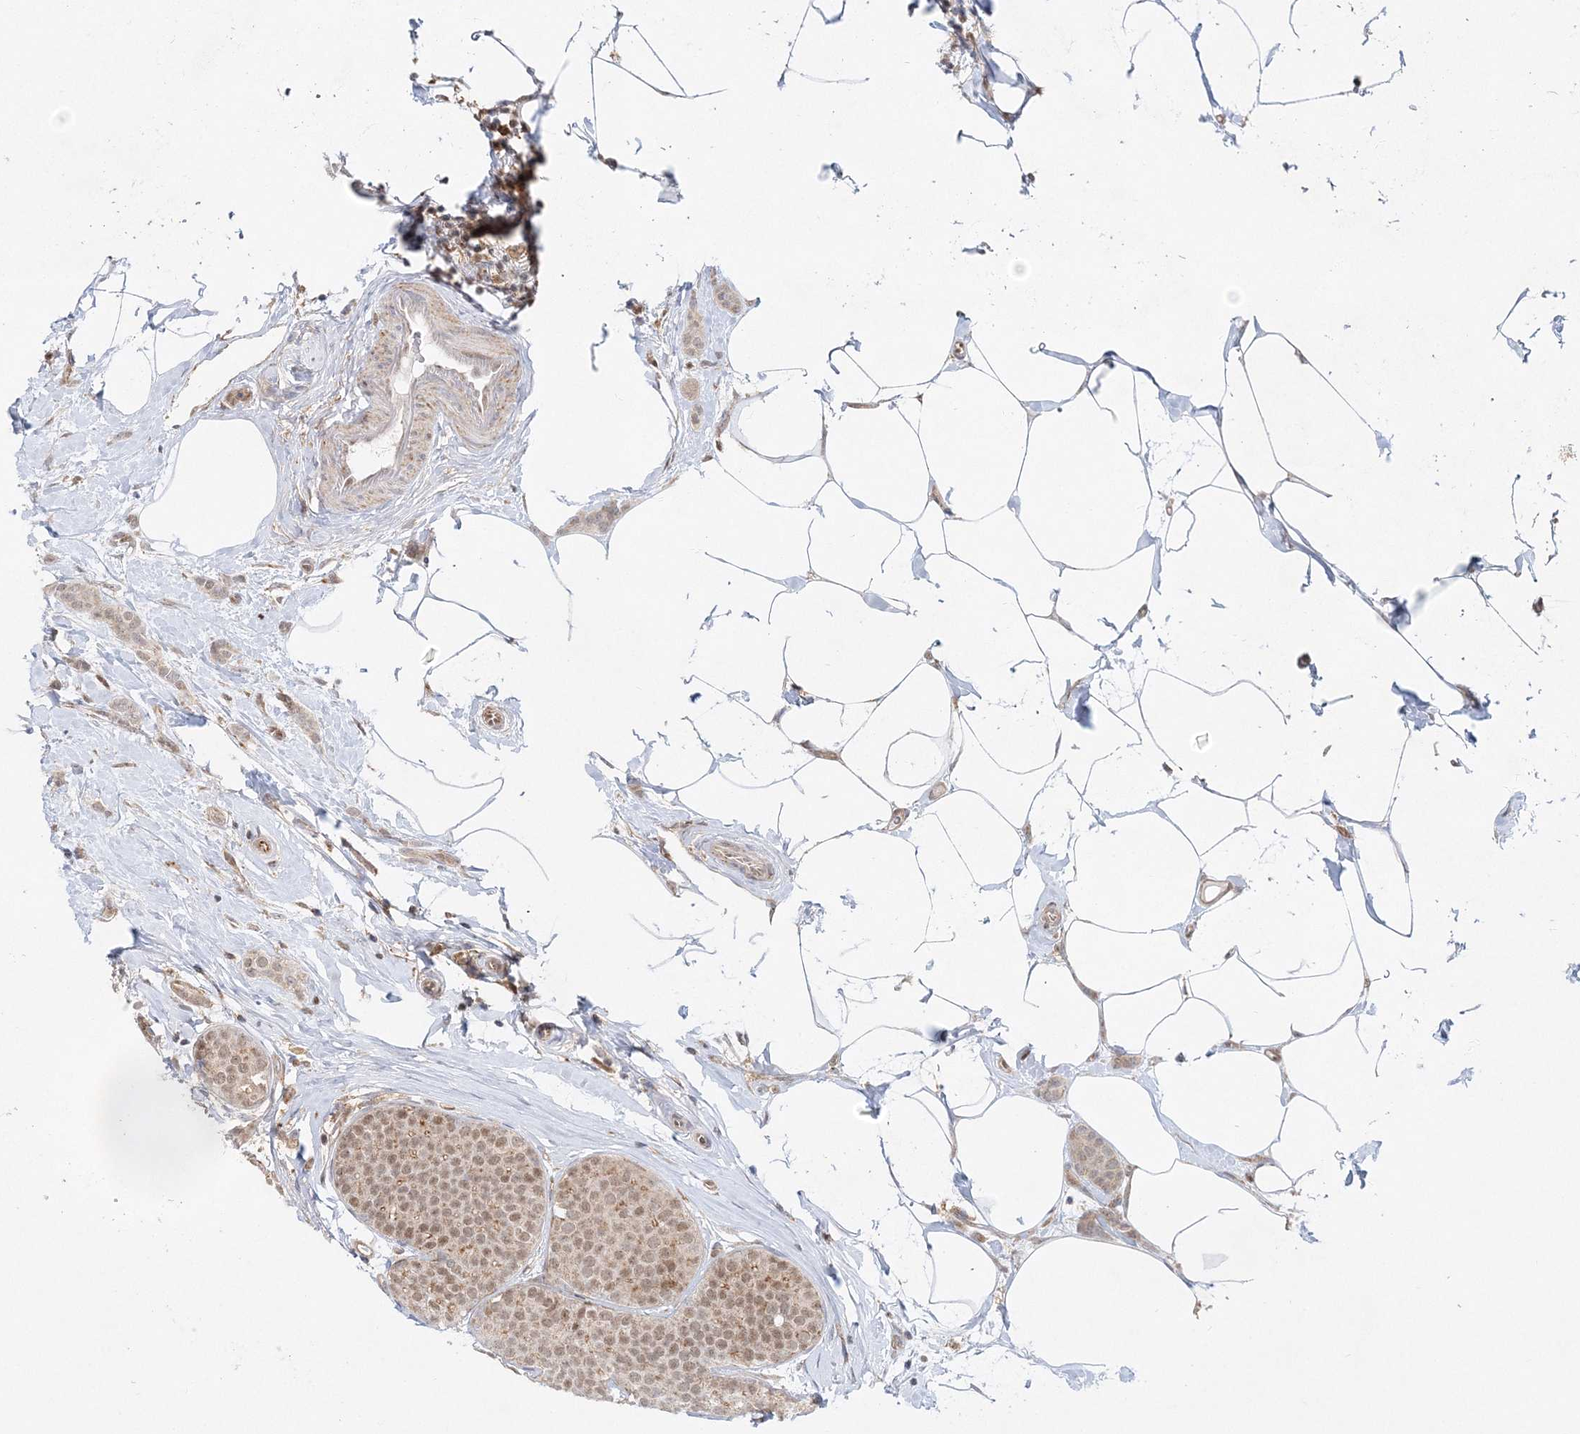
{"staining": {"intensity": "weak", "quantity": ">75%", "location": "cytoplasmic/membranous,nuclear"}, "tissue": "breast cancer", "cell_type": "Tumor cells", "image_type": "cancer", "snomed": [{"axis": "morphology", "description": "Lobular carcinoma, in situ"}, {"axis": "morphology", "description": "Lobular carcinoma"}, {"axis": "topography", "description": "Breast"}], "caption": "An immunohistochemistry image of neoplastic tissue is shown. Protein staining in brown labels weak cytoplasmic/membranous and nuclear positivity in breast lobular carcinoma in situ within tumor cells.", "gene": "RAB11FIP2", "patient": {"sex": "female", "age": 41}}